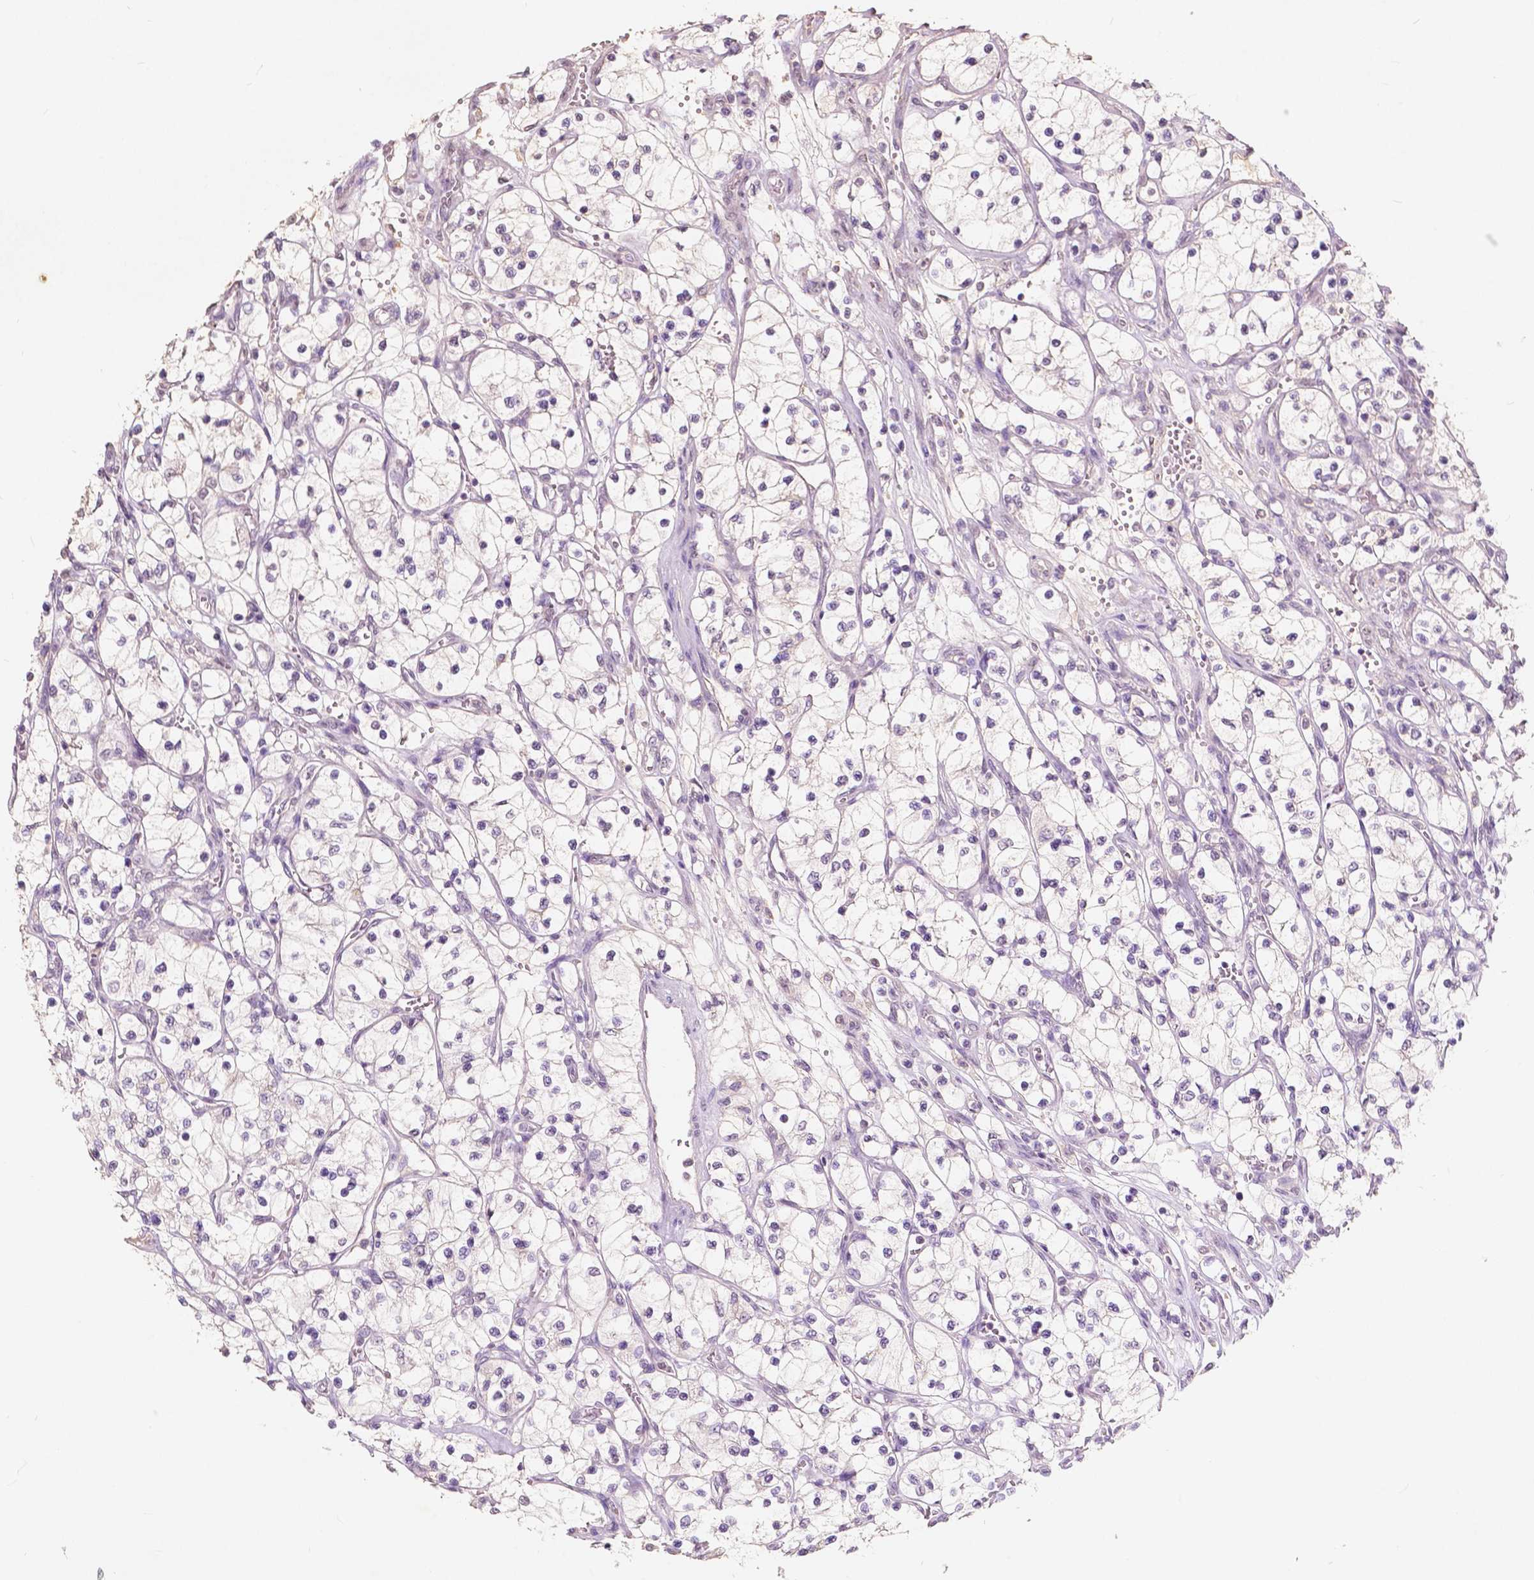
{"staining": {"intensity": "negative", "quantity": "none", "location": "none"}, "tissue": "renal cancer", "cell_type": "Tumor cells", "image_type": "cancer", "snomed": [{"axis": "morphology", "description": "Adenocarcinoma, NOS"}, {"axis": "topography", "description": "Kidney"}], "caption": "This is a histopathology image of immunohistochemistry (IHC) staining of renal adenocarcinoma, which shows no positivity in tumor cells.", "gene": "SOX15", "patient": {"sex": "female", "age": 69}}